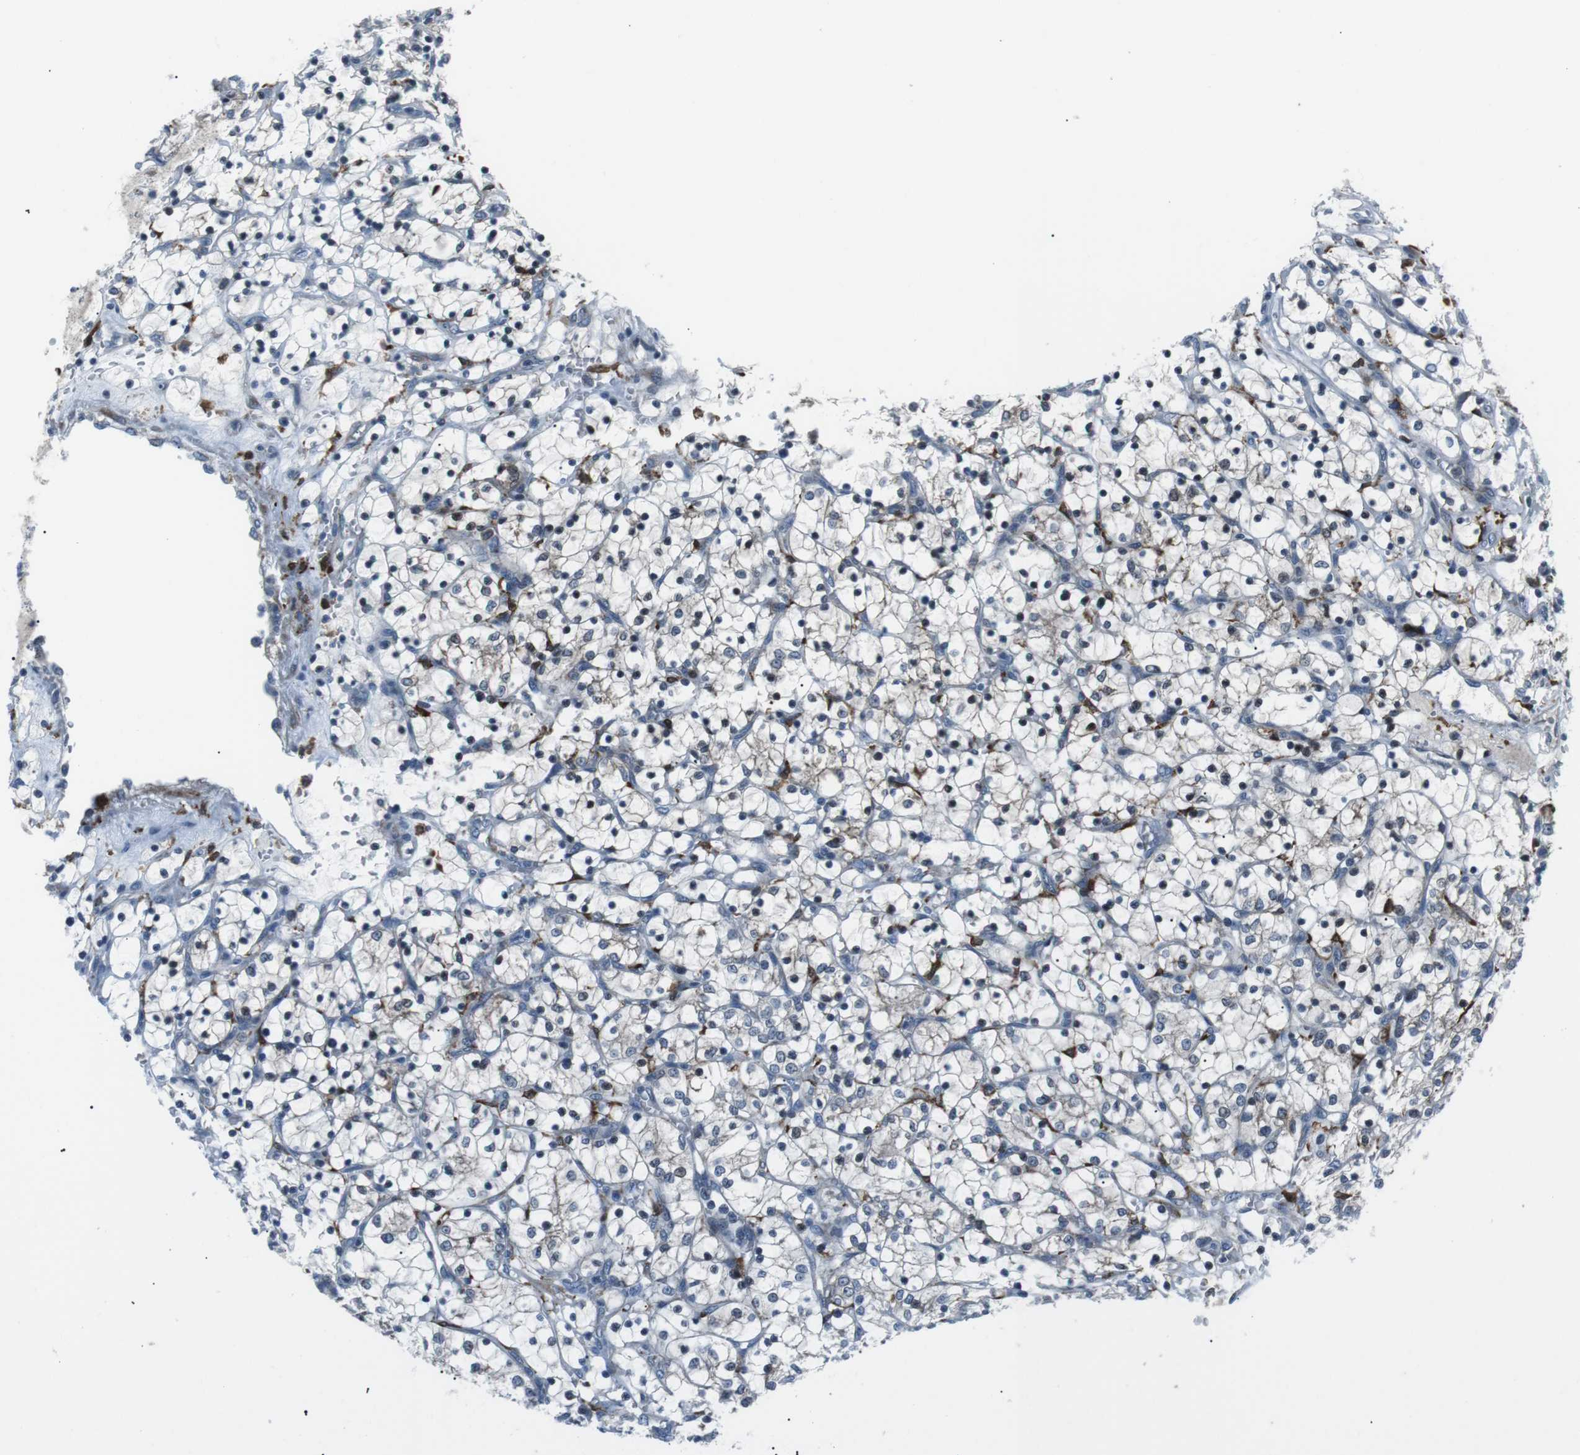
{"staining": {"intensity": "negative", "quantity": "none", "location": "none"}, "tissue": "renal cancer", "cell_type": "Tumor cells", "image_type": "cancer", "snomed": [{"axis": "morphology", "description": "Adenocarcinoma, NOS"}, {"axis": "topography", "description": "Kidney"}], "caption": "A high-resolution micrograph shows immunohistochemistry staining of renal adenocarcinoma, which exhibits no significant expression in tumor cells.", "gene": "BLNK", "patient": {"sex": "female", "age": 69}}